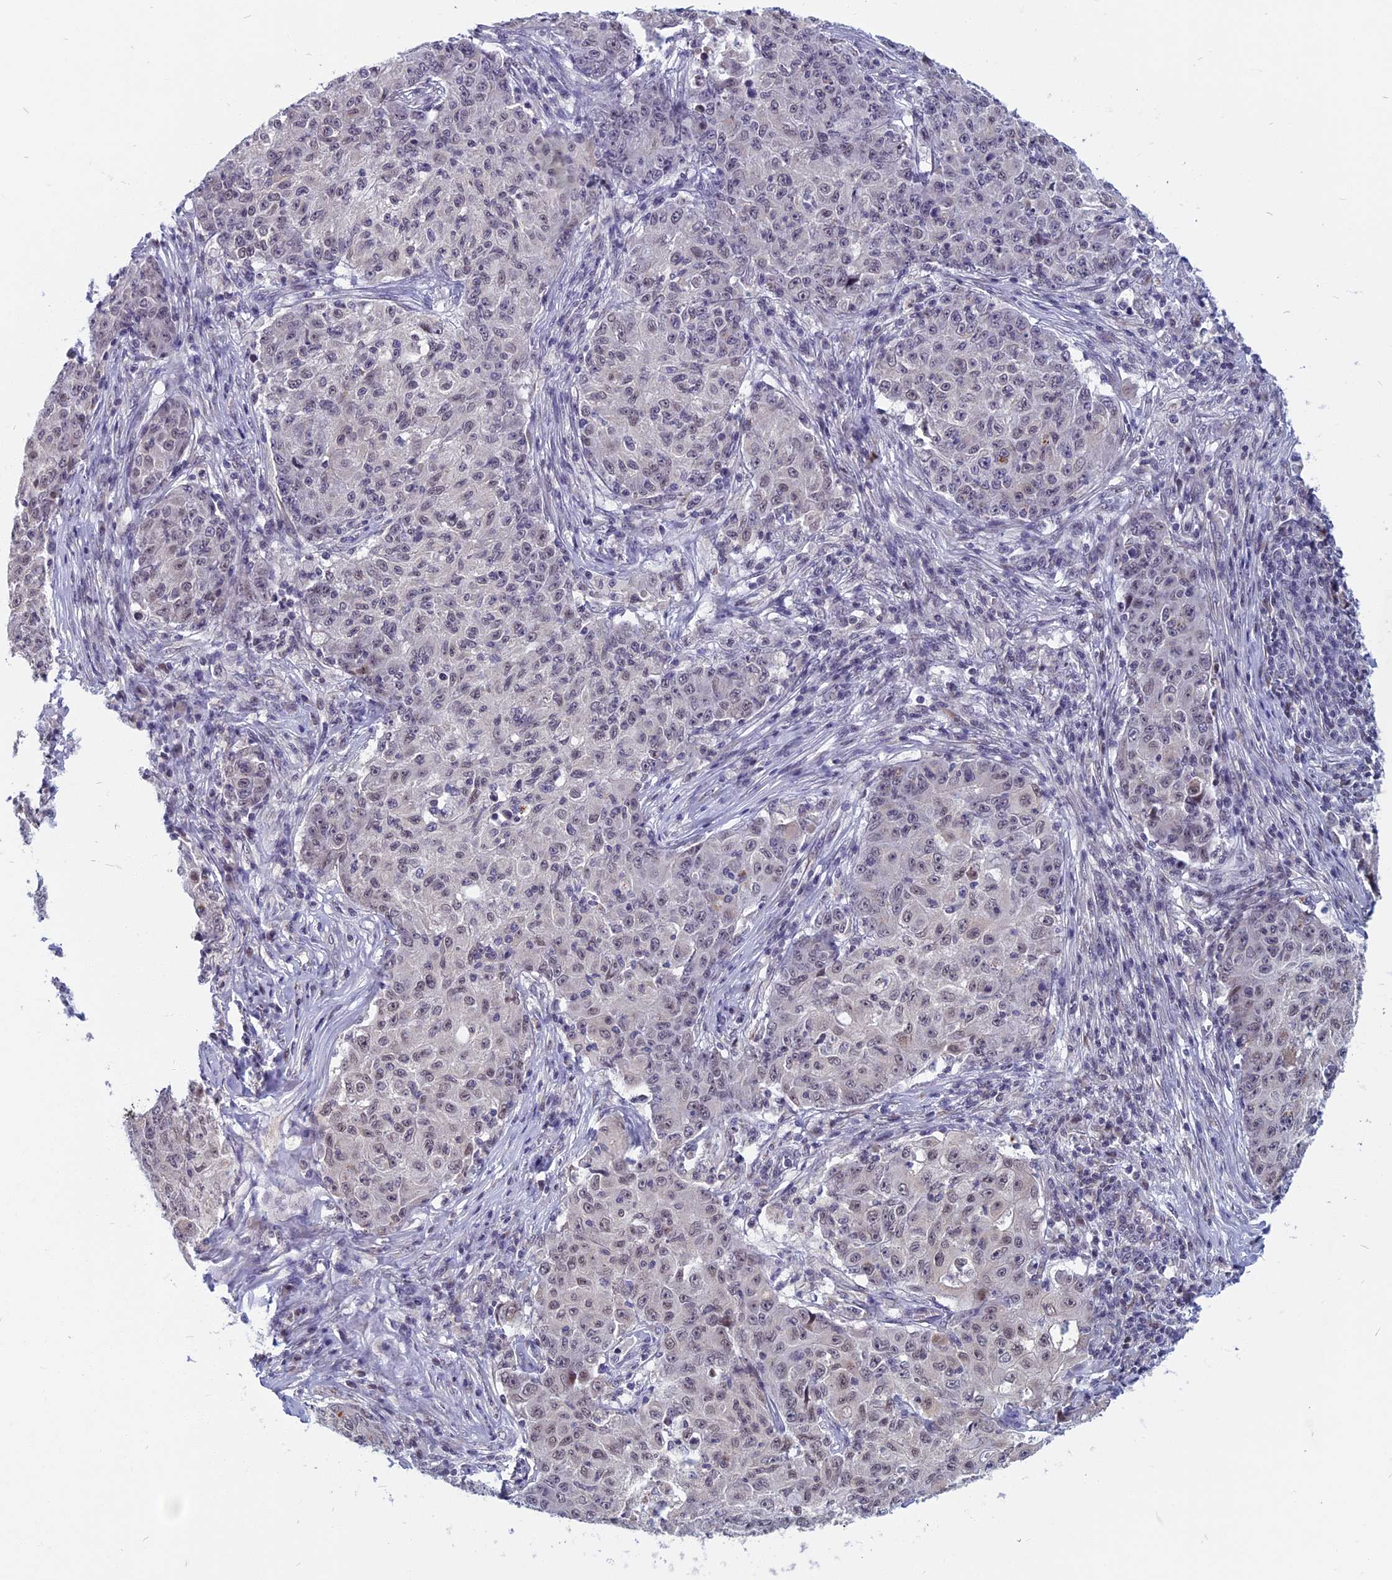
{"staining": {"intensity": "negative", "quantity": "none", "location": "none"}, "tissue": "ovarian cancer", "cell_type": "Tumor cells", "image_type": "cancer", "snomed": [{"axis": "morphology", "description": "Carcinoma, endometroid"}, {"axis": "topography", "description": "Ovary"}], "caption": "Immunohistochemical staining of human ovarian cancer (endometroid carcinoma) demonstrates no significant positivity in tumor cells.", "gene": "CCDC113", "patient": {"sex": "female", "age": 42}}